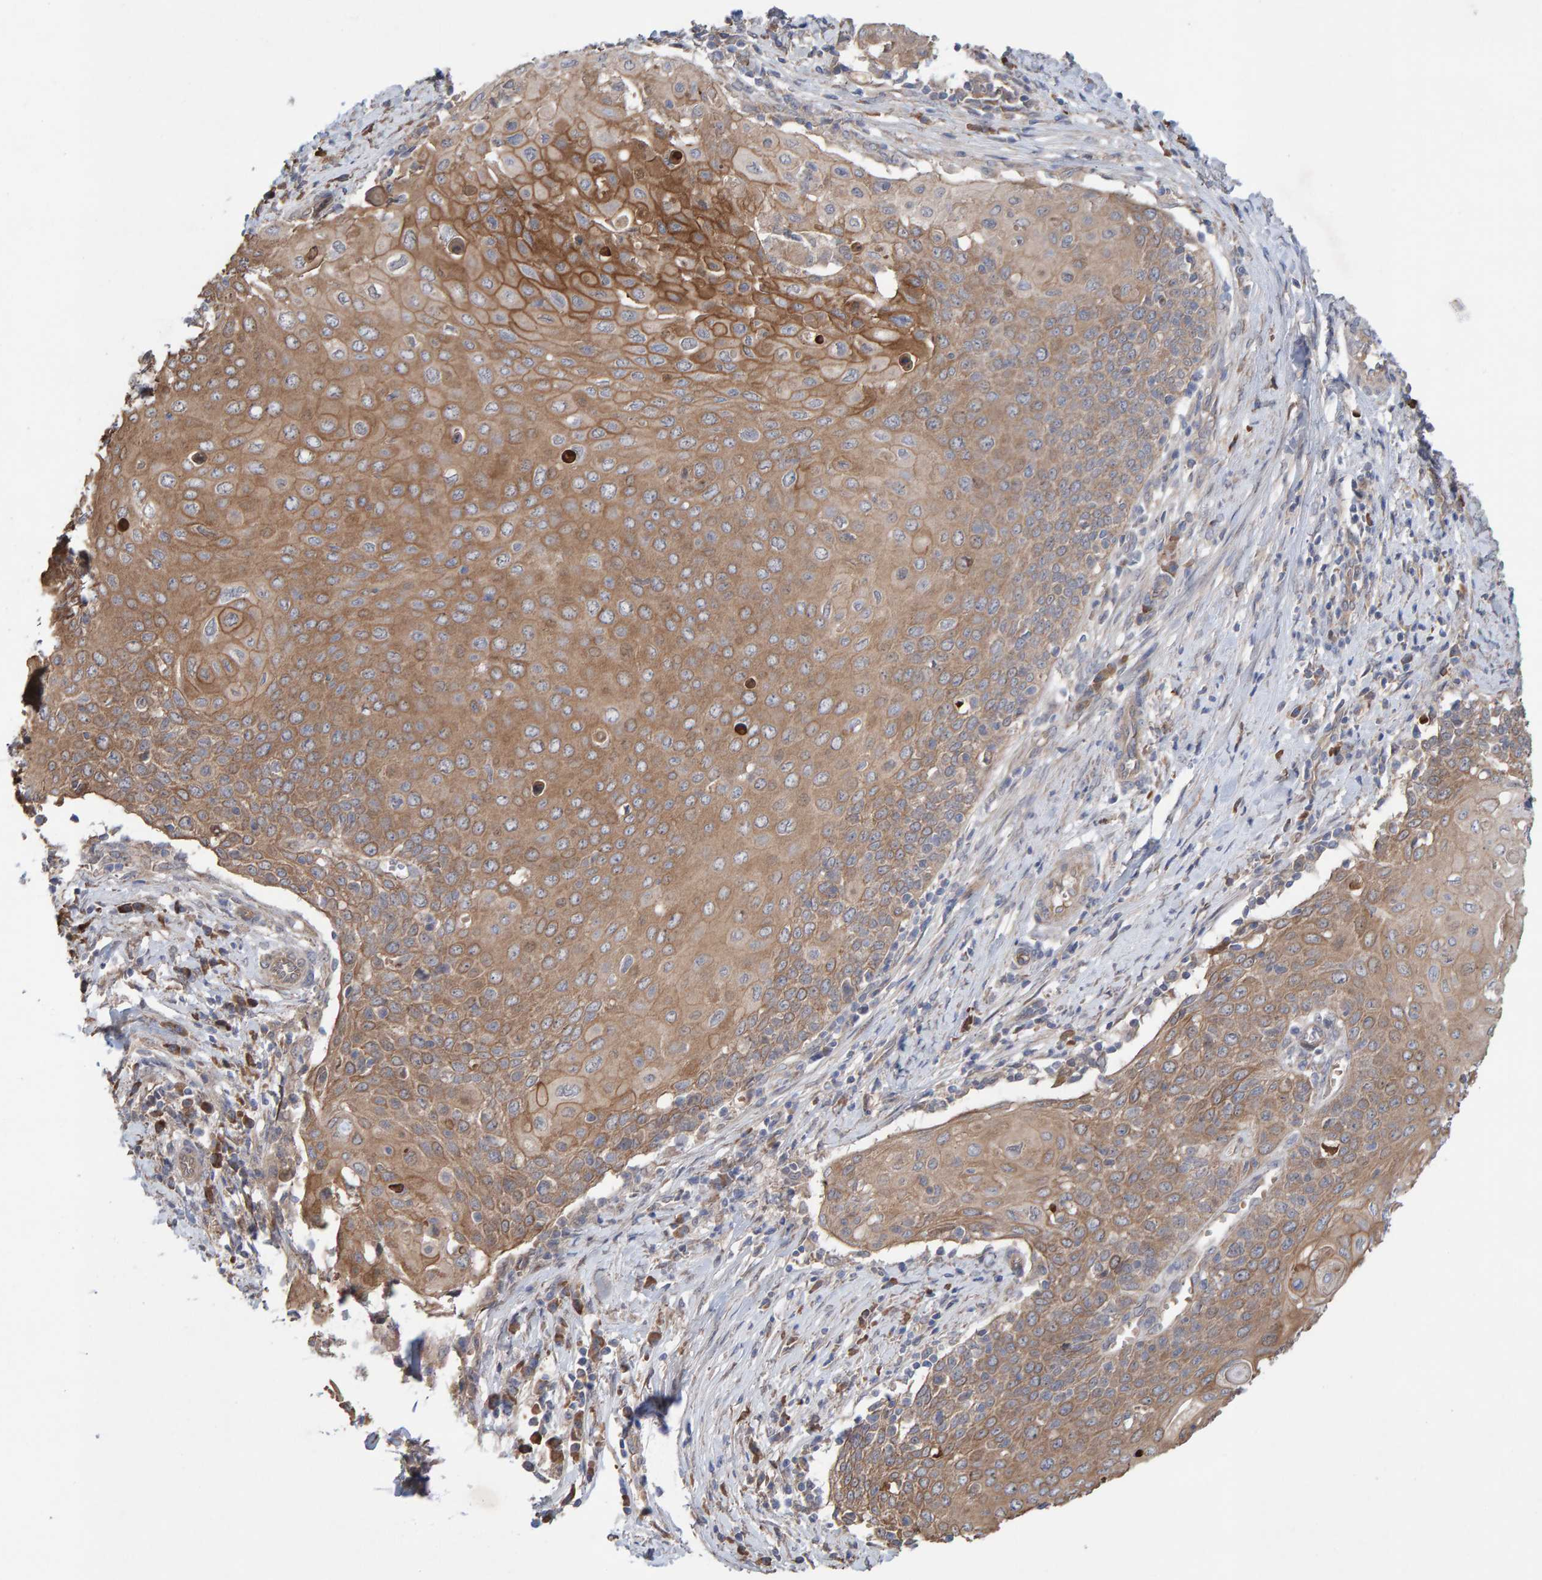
{"staining": {"intensity": "moderate", "quantity": ">75%", "location": "cytoplasmic/membranous"}, "tissue": "cervical cancer", "cell_type": "Tumor cells", "image_type": "cancer", "snomed": [{"axis": "morphology", "description": "Squamous cell carcinoma, NOS"}, {"axis": "topography", "description": "Cervix"}], "caption": "DAB immunohistochemical staining of cervical cancer demonstrates moderate cytoplasmic/membranous protein expression in about >75% of tumor cells.", "gene": "LRSAM1", "patient": {"sex": "female", "age": 39}}